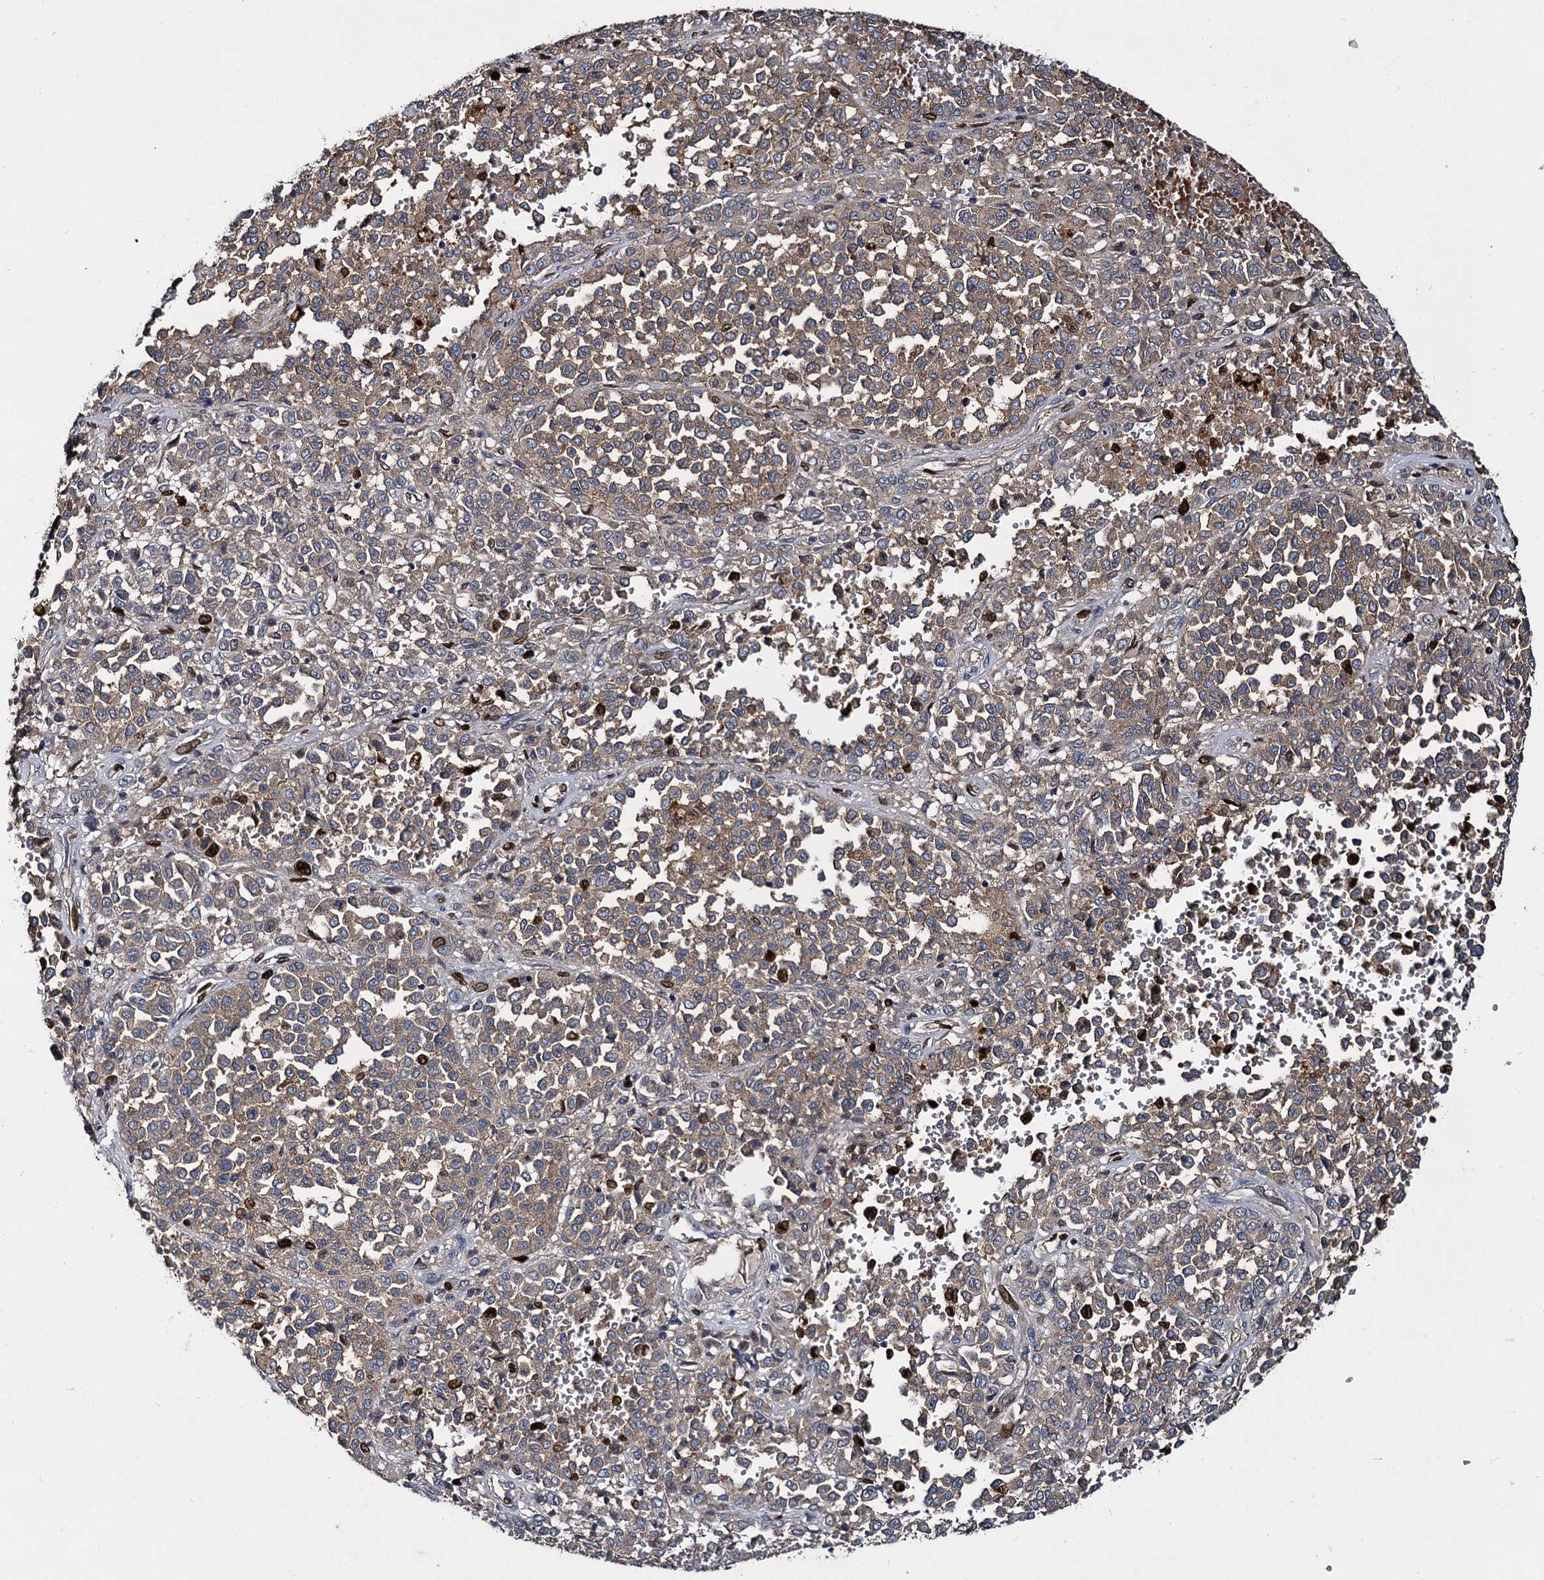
{"staining": {"intensity": "weak", "quantity": ">75%", "location": "cytoplasmic/membranous"}, "tissue": "melanoma", "cell_type": "Tumor cells", "image_type": "cancer", "snomed": [{"axis": "morphology", "description": "Malignant melanoma, Metastatic site"}, {"axis": "topography", "description": "Pancreas"}], "caption": "The photomicrograph reveals a brown stain indicating the presence of a protein in the cytoplasmic/membranous of tumor cells in melanoma. (Brightfield microscopy of DAB IHC at high magnification).", "gene": "SLC11A2", "patient": {"sex": "female", "age": 30}}